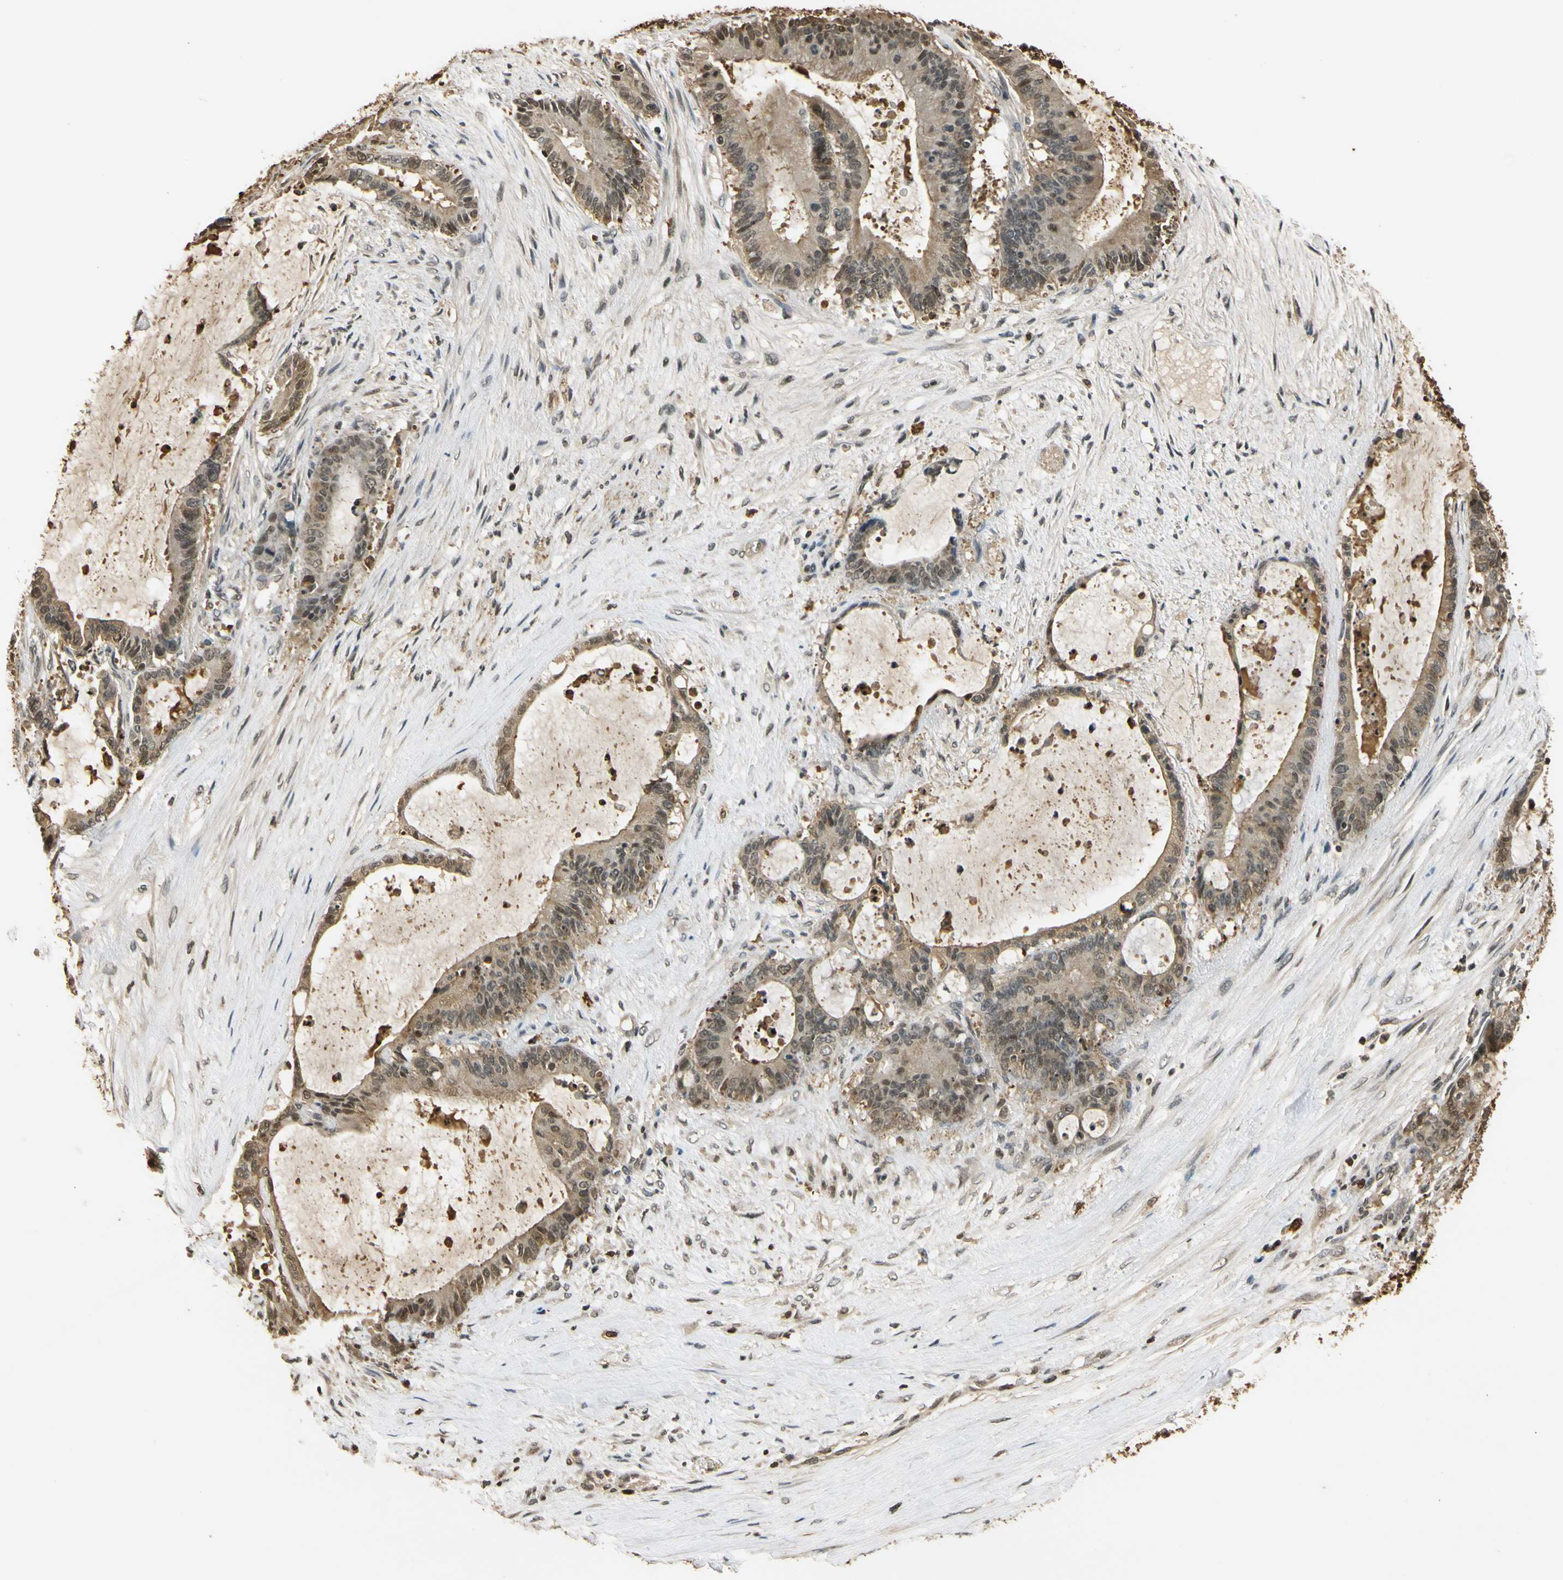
{"staining": {"intensity": "moderate", "quantity": ">75%", "location": "cytoplasmic/membranous"}, "tissue": "liver cancer", "cell_type": "Tumor cells", "image_type": "cancer", "snomed": [{"axis": "morphology", "description": "Cholangiocarcinoma"}, {"axis": "topography", "description": "Liver"}], "caption": "This is a photomicrograph of immunohistochemistry staining of liver cholangiocarcinoma, which shows moderate expression in the cytoplasmic/membranous of tumor cells.", "gene": "SOD1", "patient": {"sex": "female", "age": 73}}